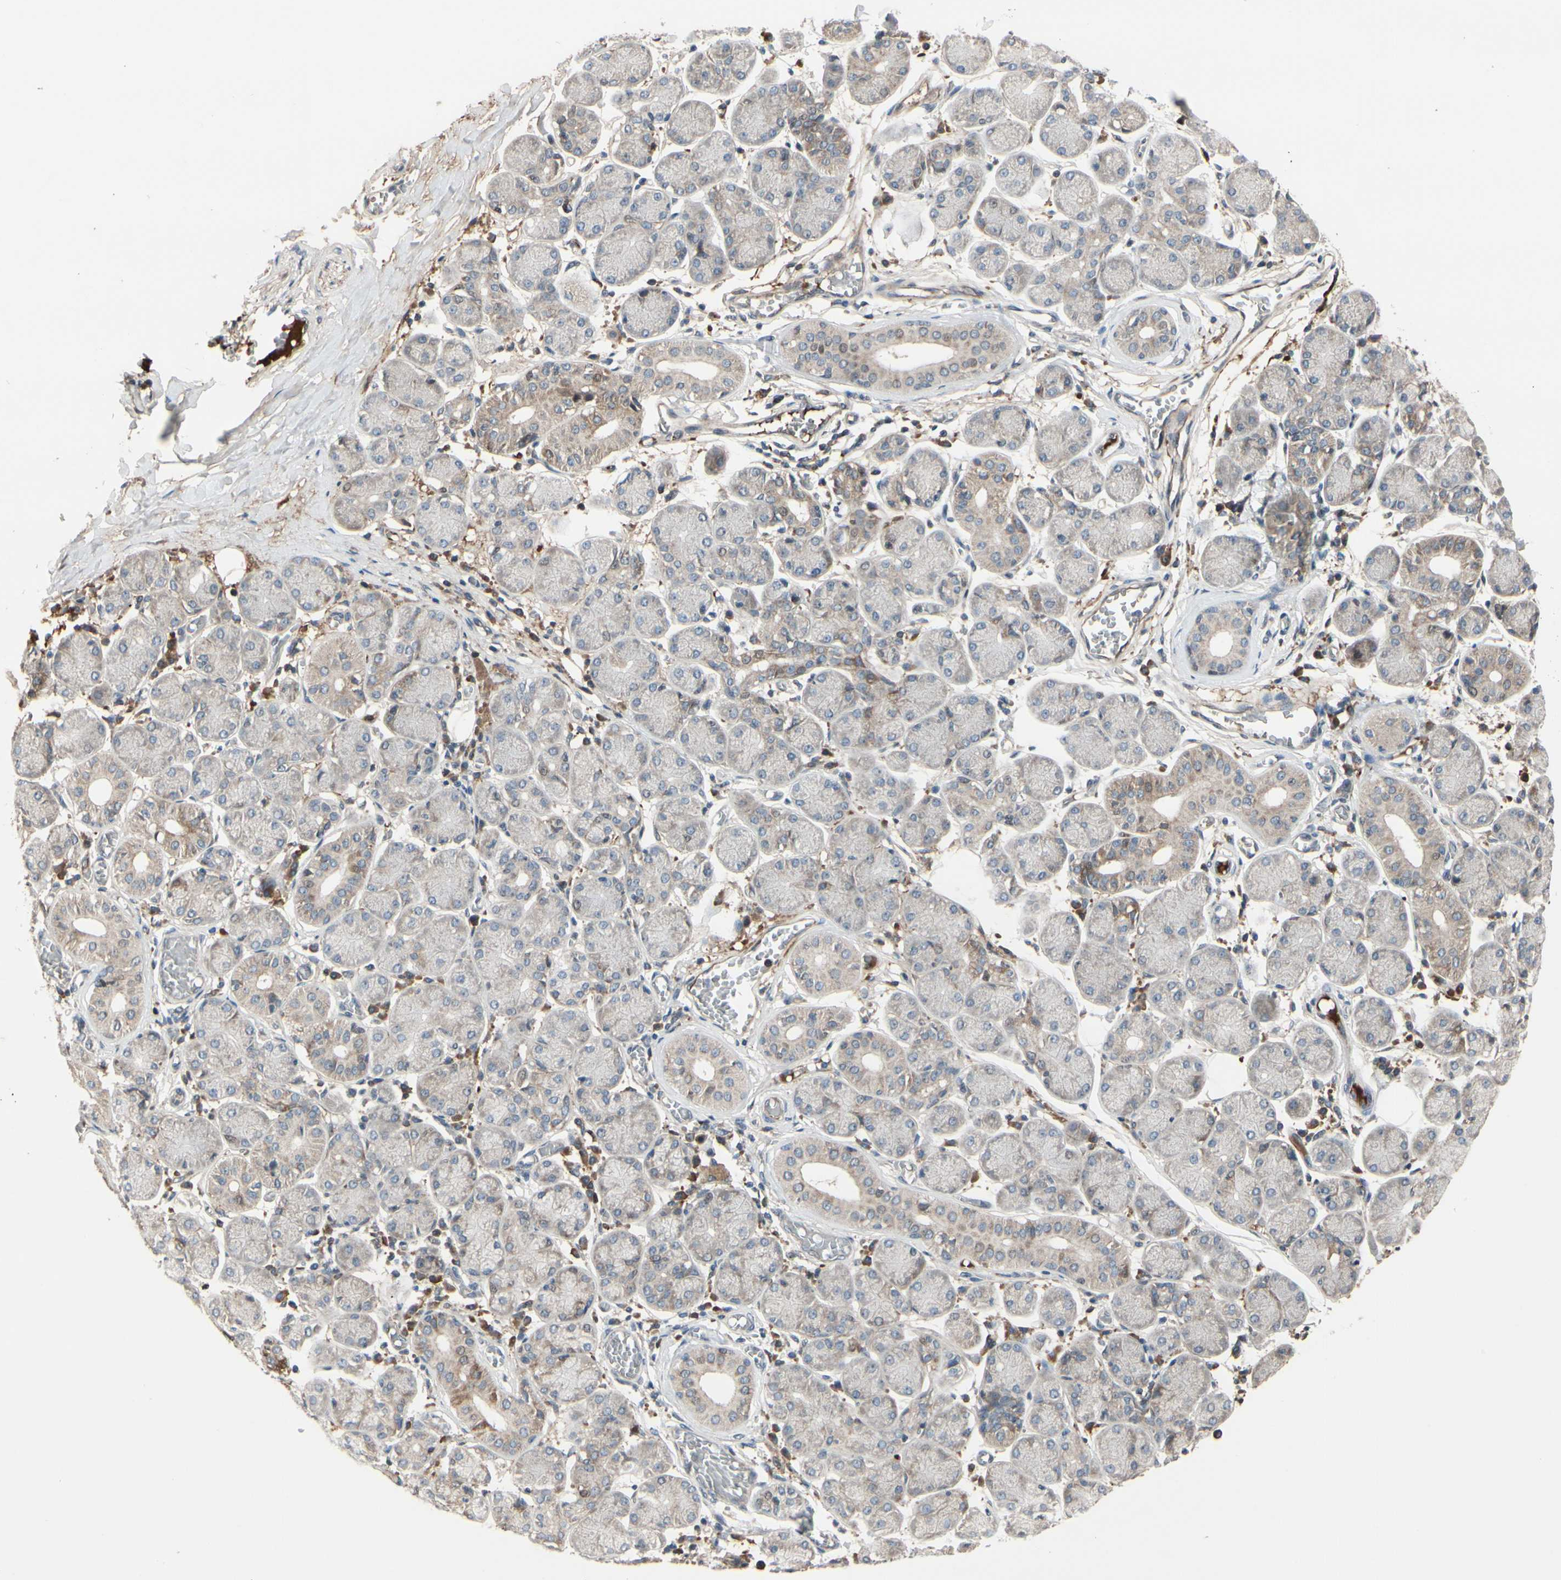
{"staining": {"intensity": "weak", "quantity": "25%-75%", "location": "cytoplasmic/membranous"}, "tissue": "salivary gland", "cell_type": "Glandular cells", "image_type": "normal", "snomed": [{"axis": "morphology", "description": "Normal tissue, NOS"}, {"axis": "topography", "description": "Salivary gland"}], "caption": "IHC micrograph of benign salivary gland stained for a protein (brown), which shows low levels of weak cytoplasmic/membranous staining in about 25%-75% of glandular cells.", "gene": "SNX29", "patient": {"sex": "female", "age": 24}}